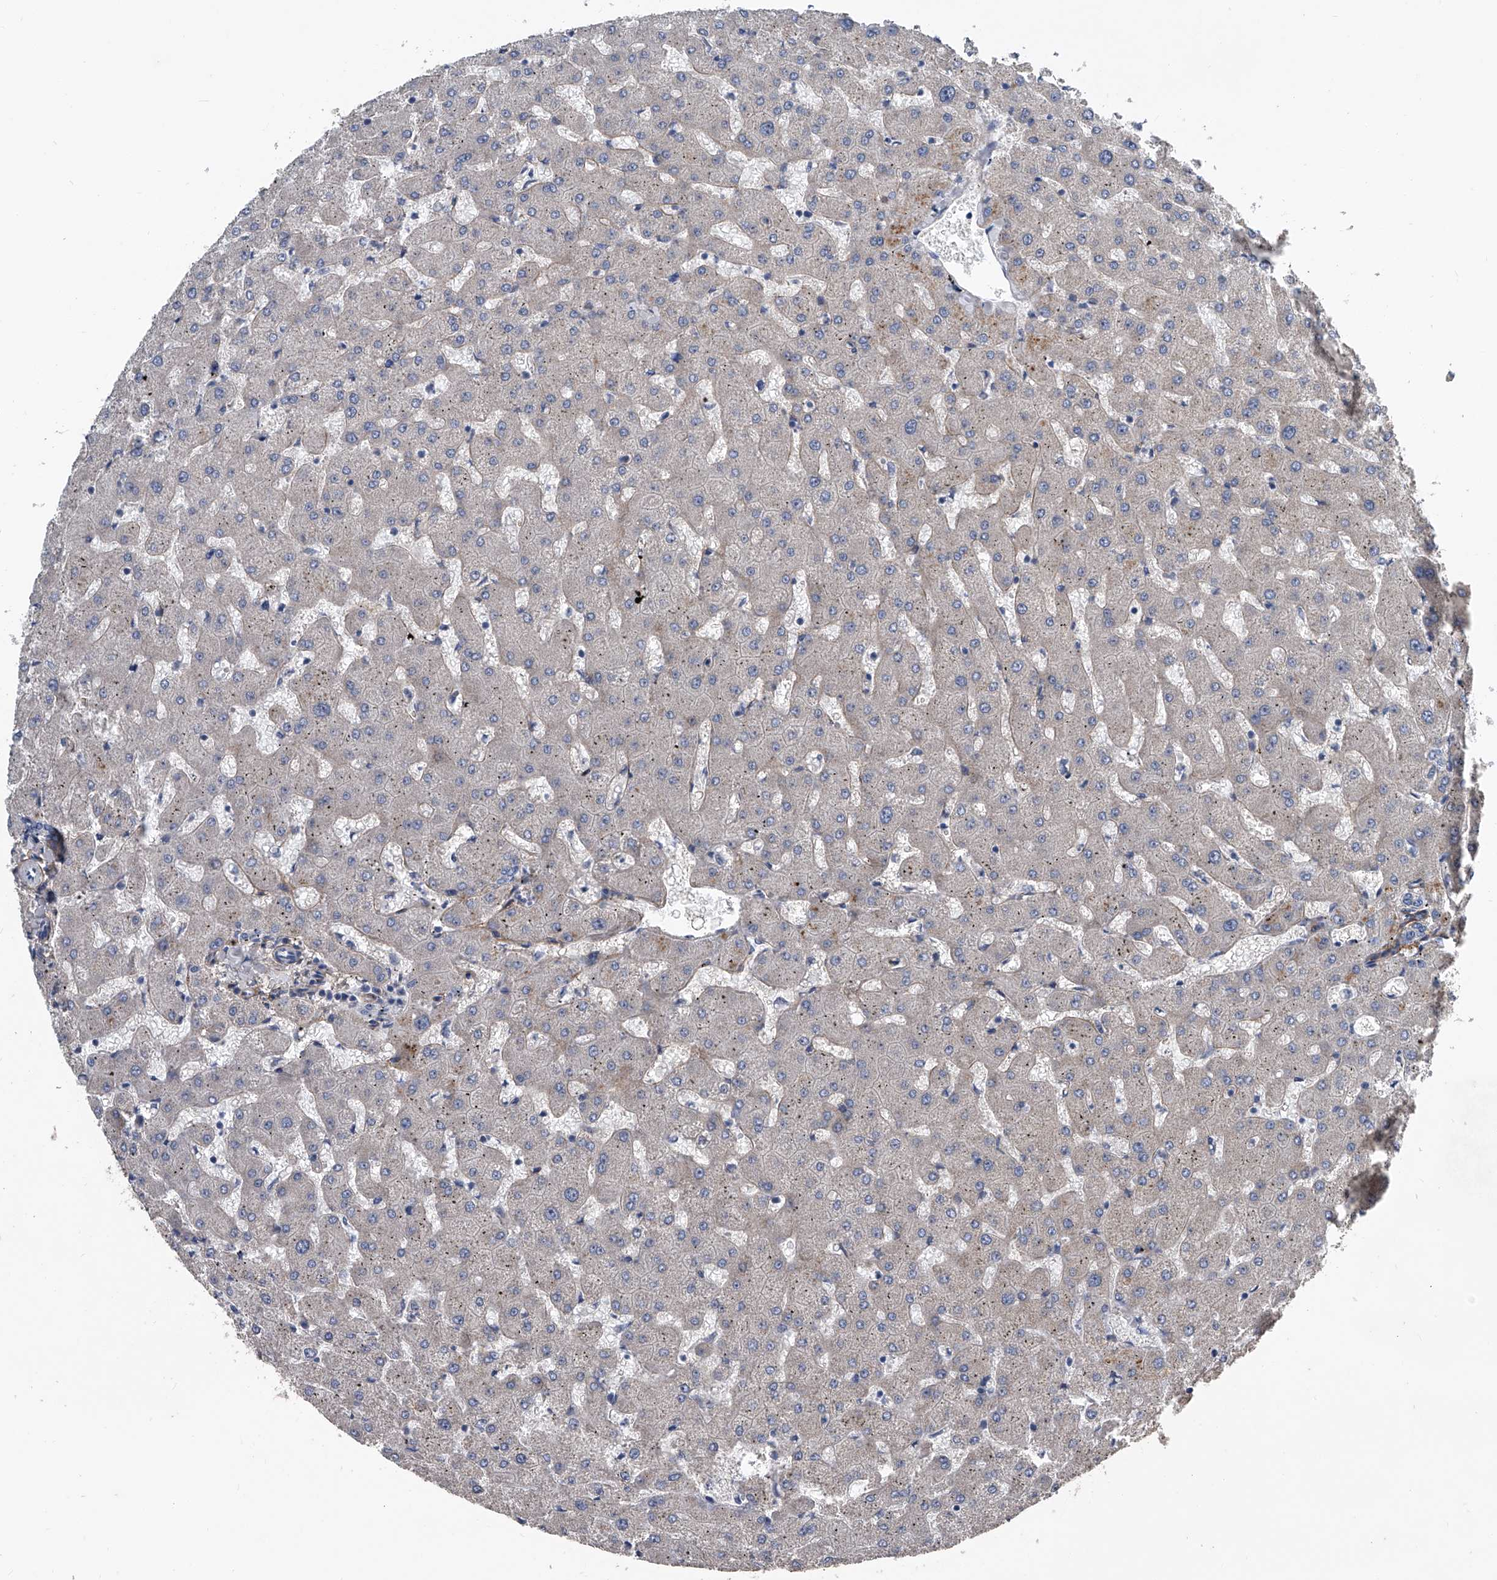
{"staining": {"intensity": "negative", "quantity": "none", "location": "none"}, "tissue": "liver", "cell_type": "Cholangiocytes", "image_type": "normal", "snomed": [{"axis": "morphology", "description": "Normal tissue, NOS"}, {"axis": "topography", "description": "Liver"}], "caption": "Immunohistochemistry image of benign human liver stained for a protein (brown), which reveals no staining in cholangiocytes.", "gene": "PHACTR1", "patient": {"sex": "female", "age": 63}}